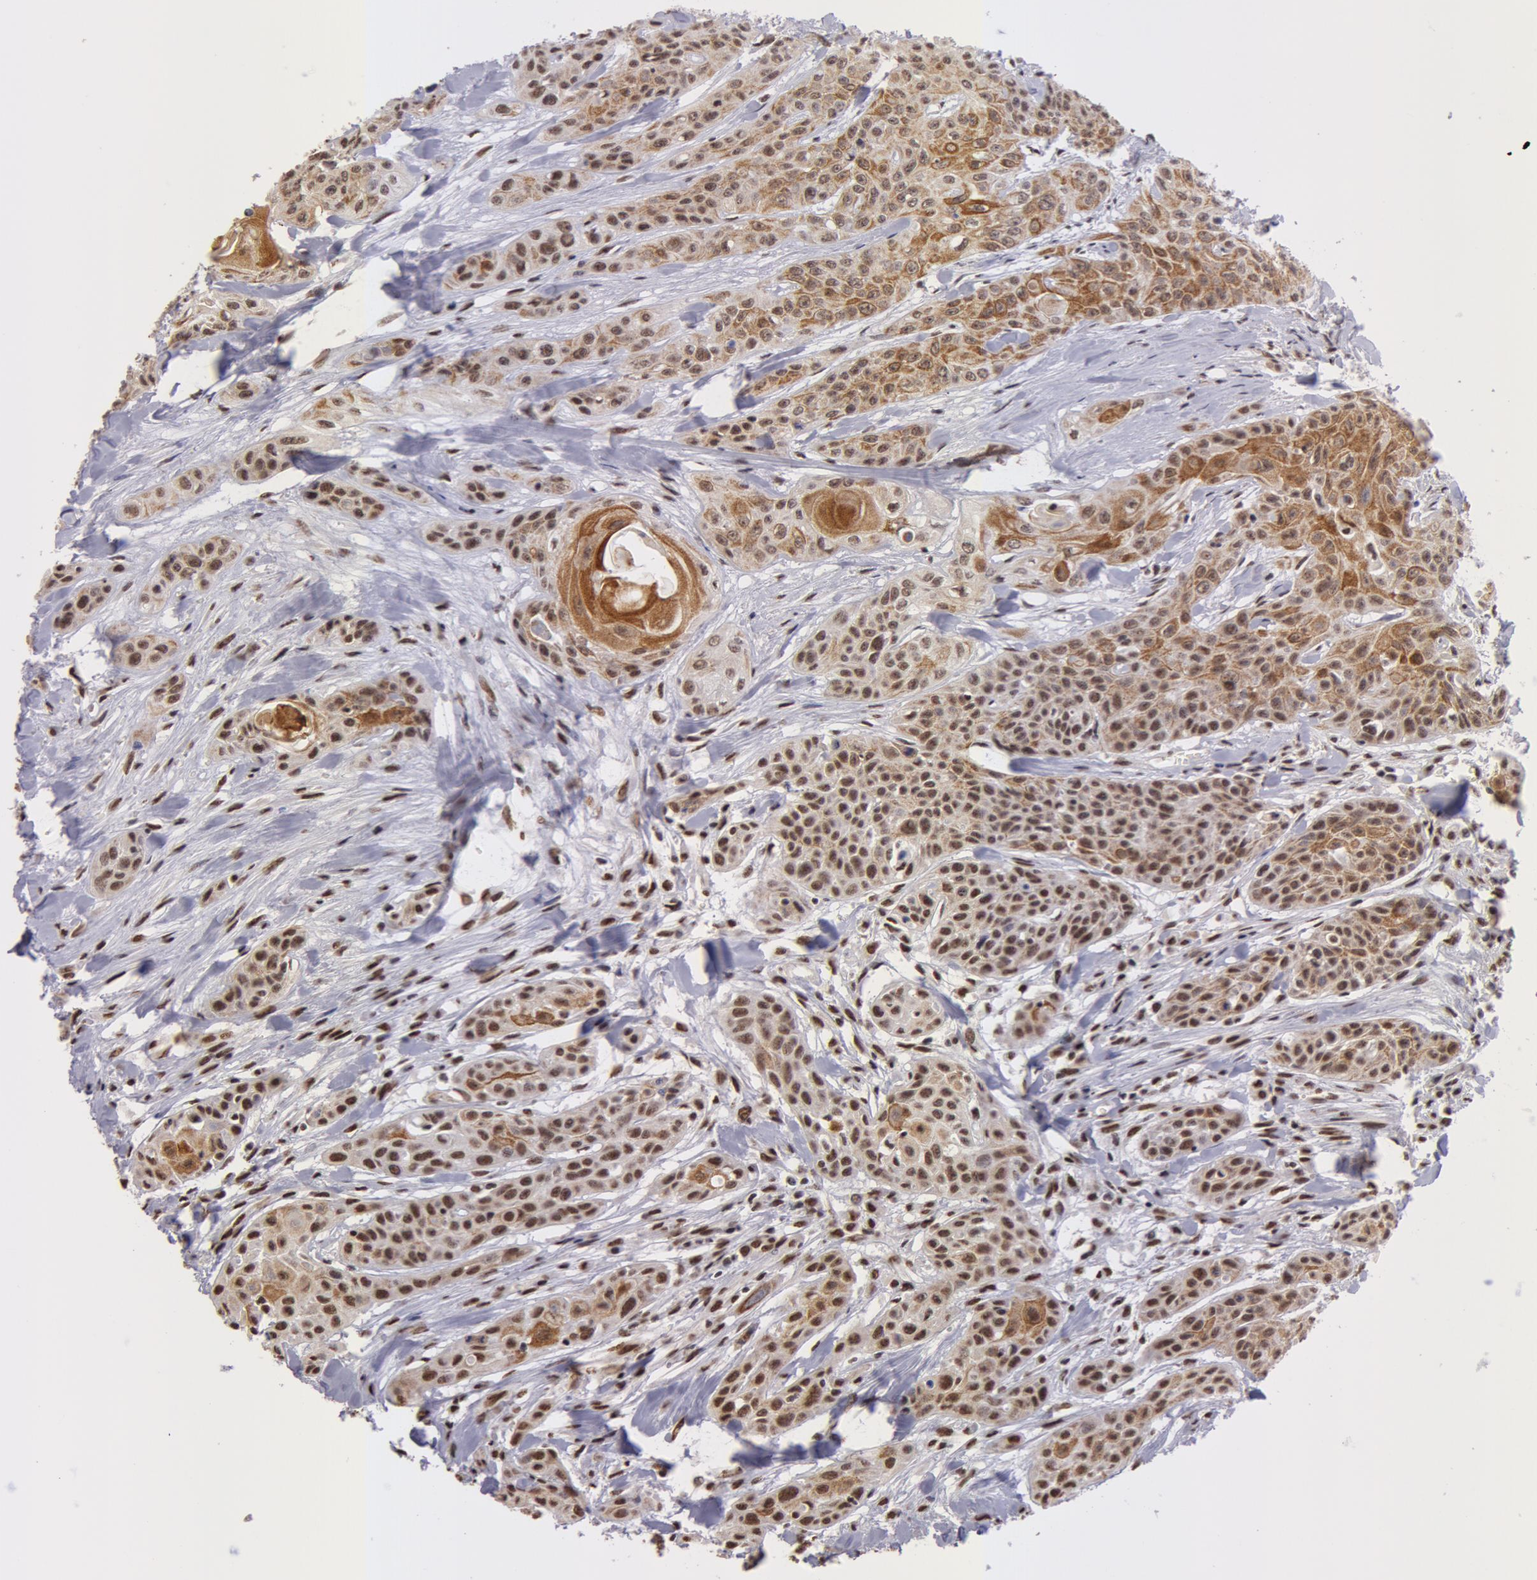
{"staining": {"intensity": "moderate", "quantity": "25%-75%", "location": "cytoplasmic/membranous"}, "tissue": "head and neck cancer", "cell_type": "Tumor cells", "image_type": "cancer", "snomed": [{"axis": "morphology", "description": "Squamous cell carcinoma, NOS"}, {"axis": "morphology", "description": "Squamous cell carcinoma, metastatic, NOS"}, {"axis": "topography", "description": "Lymph node"}, {"axis": "topography", "description": "Salivary gland"}, {"axis": "topography", "description": "Head-Neck"}], "caption": "A photomicrograph showing moderate cytoplasmic/membranous staining in approximately 25%-75% of tumor cells in head and neck cancer, as visualized by brown immunohistochemical staining.", "gene": "VRTN", "patient": {"sex": "female", "age": 74}}